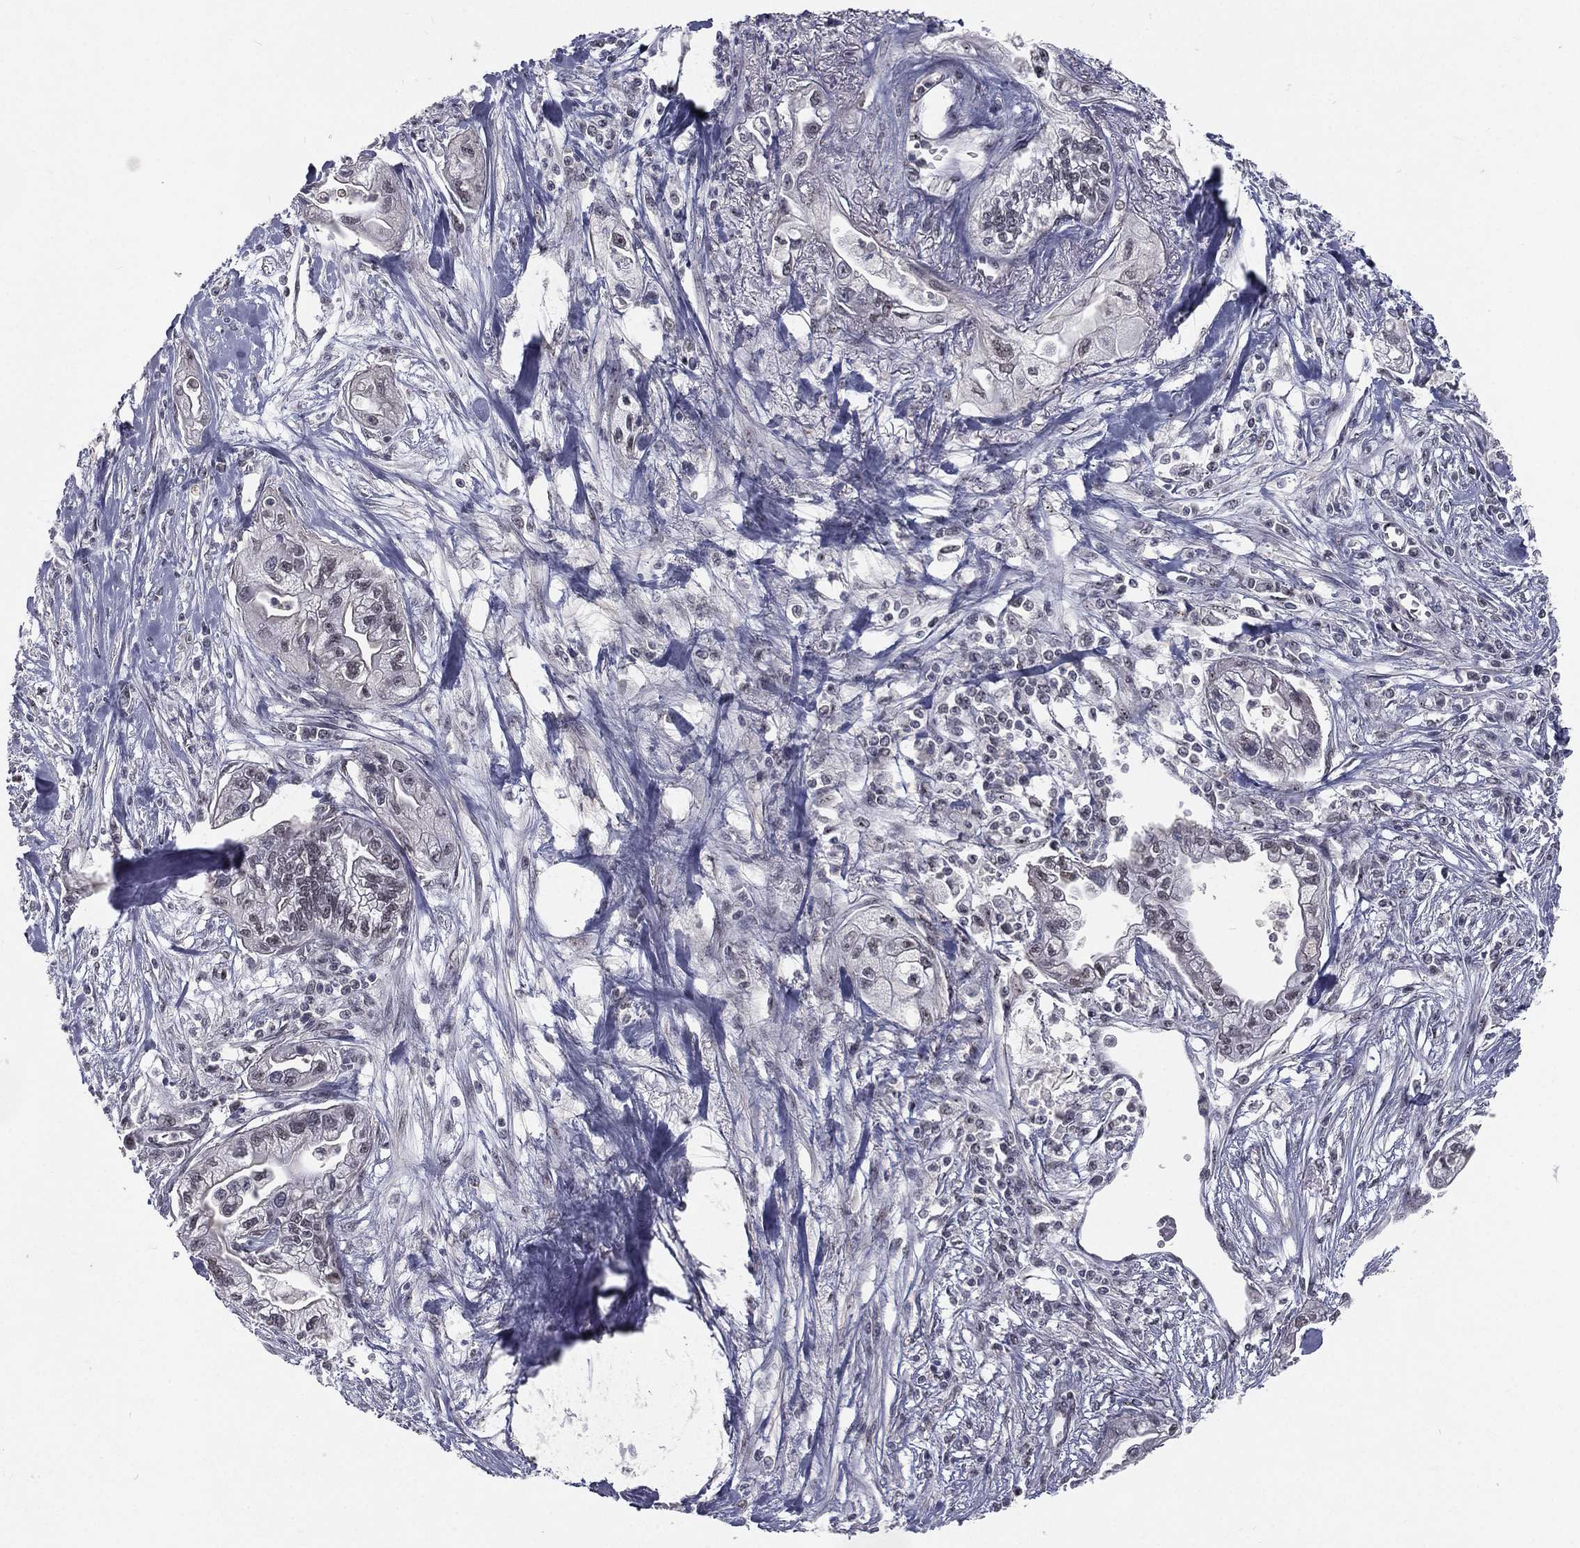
{"staining": {"intensity": "negative", "quantity": "none", "location": "none"}, "tissue": "pancreatic cancer", "cell_type": "Tumor cells", "image_type": "cancer", "snomed": [{"axis": "morphology", "description": "Adenocarcinoma, NOS"}, {"axis": "topography", "description": "Pancreas"}], "caption": "Immunohistochemistry photomicrograph of neoplastic tissue: pancreatic cancer (adenocarcinoma) stained with DAB displays no significant protein staining in tumor cells.", "gene": "MORC2", "patient": {"sex": "male", "age": 70}}